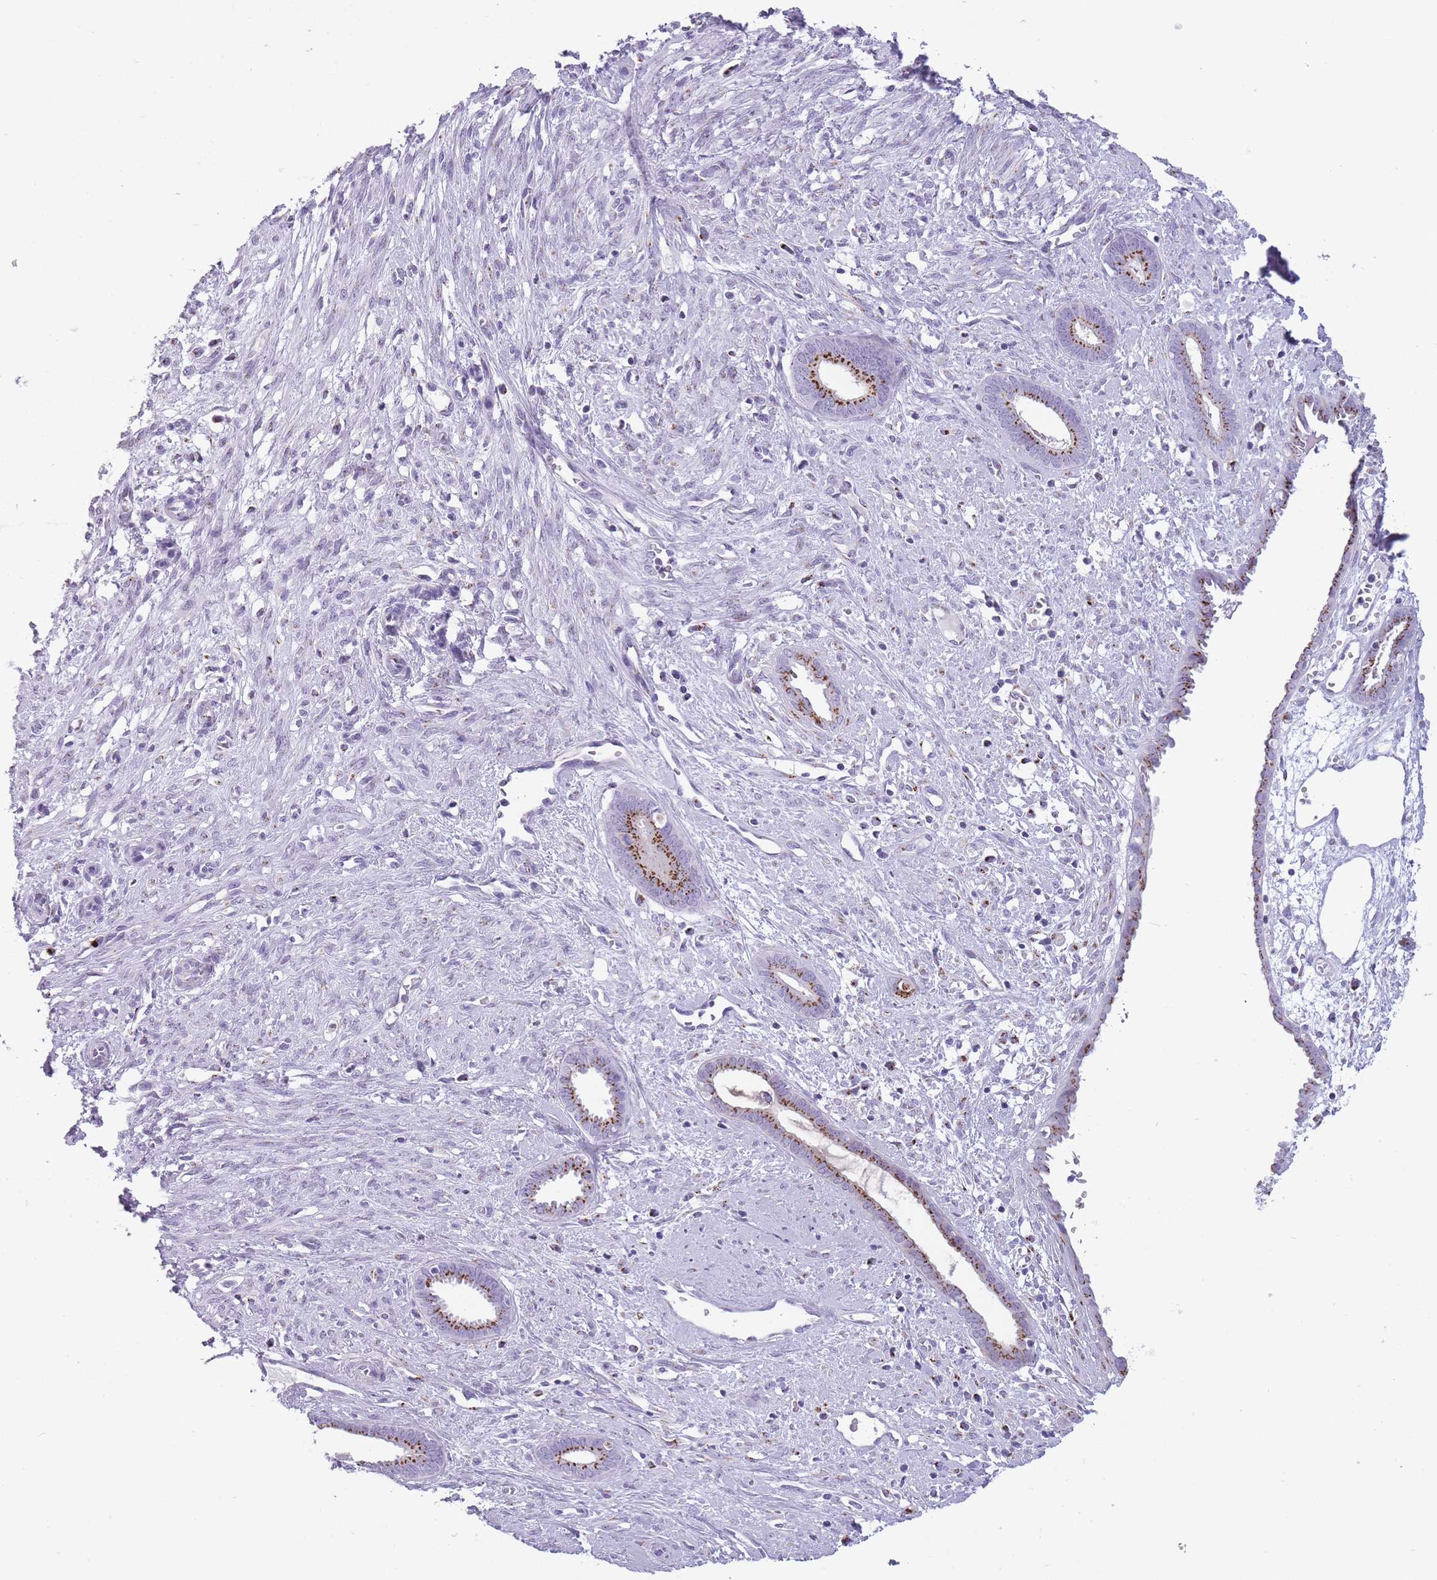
{"staining": {"intensity": "negative", "quantity": "none", "location": "none"}, "tissue": "endometrium", "cell_type": "Cells in endometrial stroma", "image_type": "normal", "snomed": [{"axis": "morphology", "description": "Normal tissue, NOS"}, {"axis": "topography", "description": "Endometrium"}], "caption": "This is a histopathology image of immunohistochemistry staining of unremarkable endometrium, which shows no expression in cells in endometrial stroma.", "gene": "B4GALT2", "patient": {"sex": "female", "age": 61}}